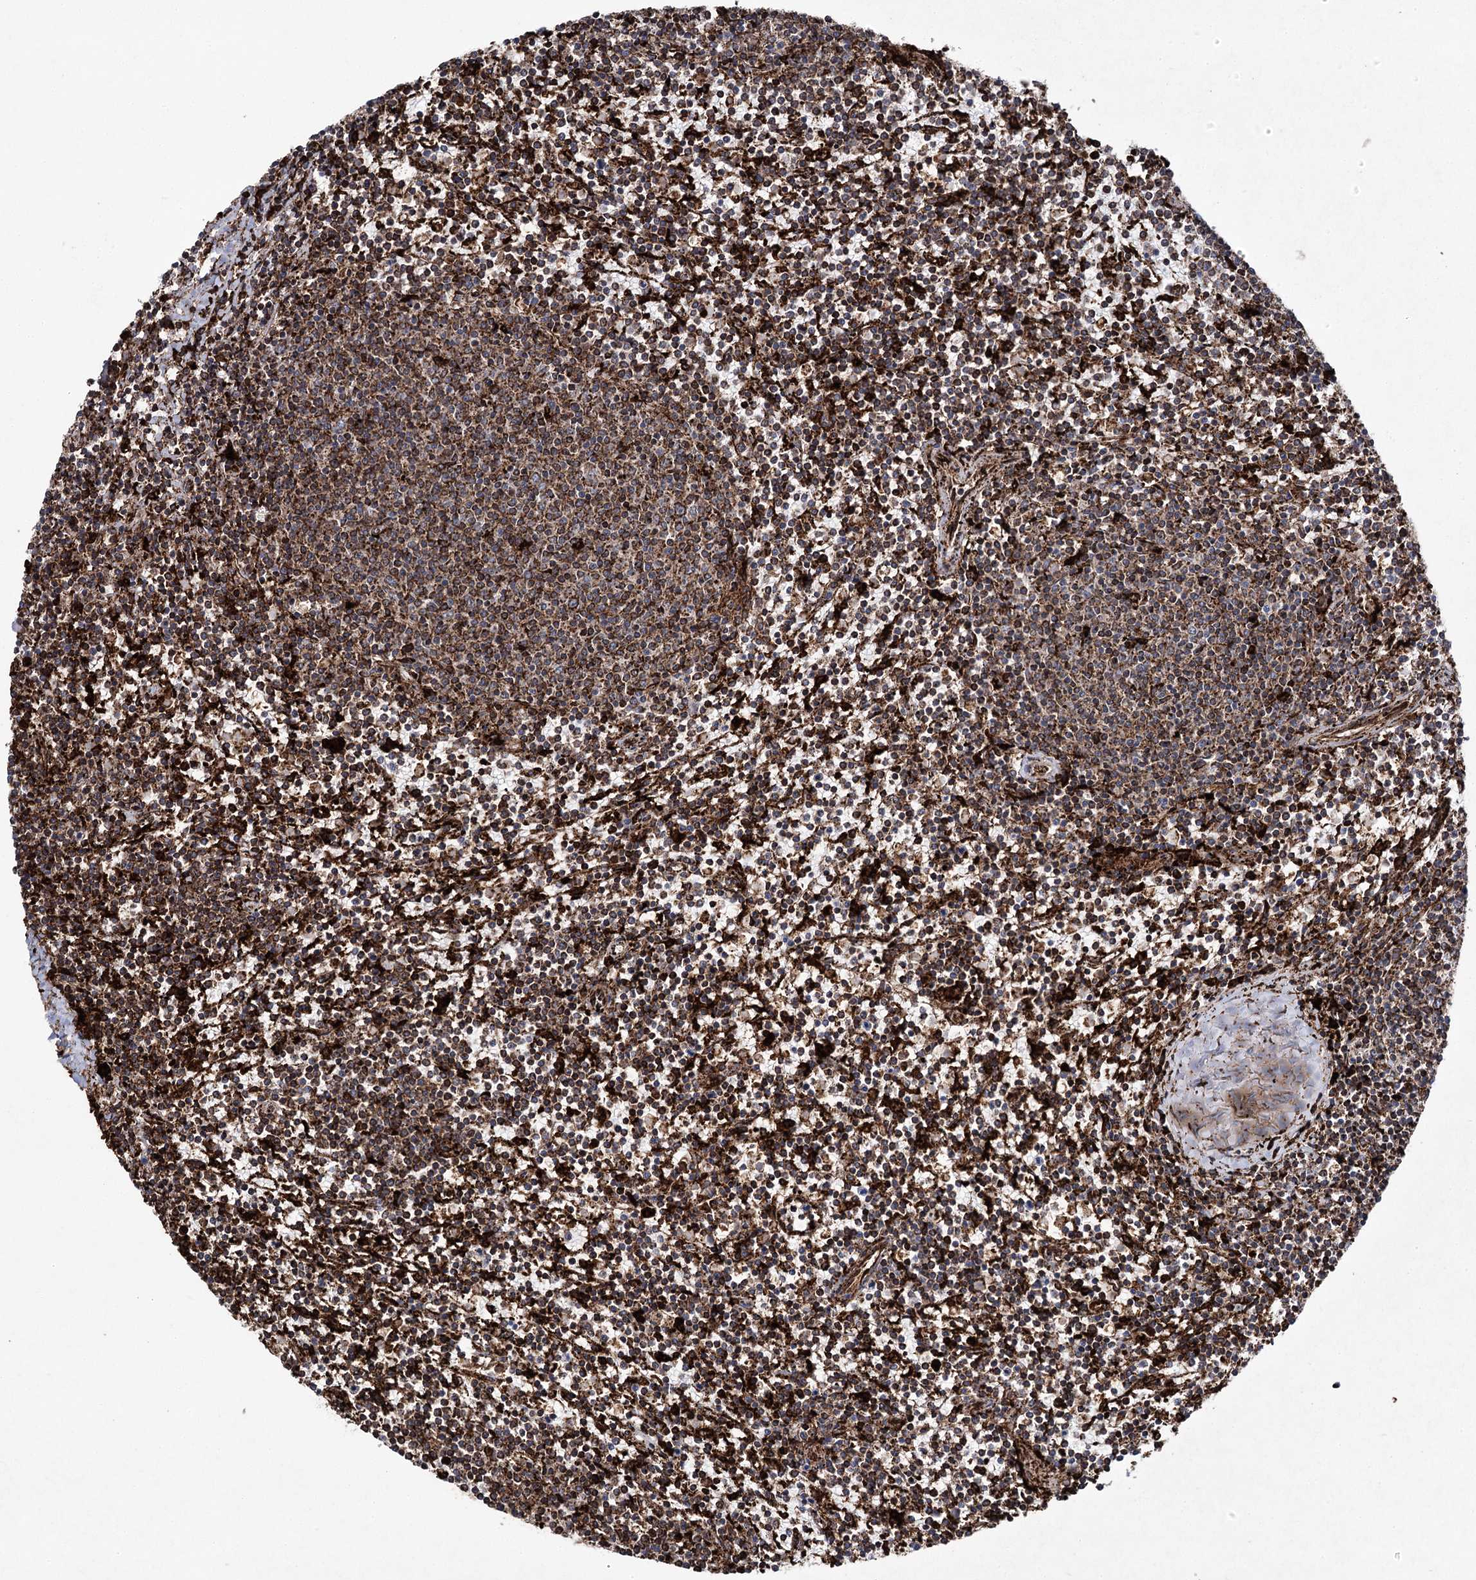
{"staining": {"intensity": "moderate", "quantity": ">75%", "location": "cytoplasmic/membranous"}, "tissue": "lymphoma", "cell_type": "Tumor cells", "image_type": "cancer", "snomed": [{"axis": "morphology", "description": "Malignant lymphoma, non-Hodgkin's type, Low grade"}, {"axis": "topography", "description": "Spleen"}], "caption": "Immunohistochemical staining of human malignant lymphoma, non-Hodgkin's type (low-grade) demonstrates medium levels of moderate cytoplasmic/membranous protein positivity in approximately >75% of tumor cells.", "gene": "DCUN1D4", "patient": {"sex": "female", "age": 50}}